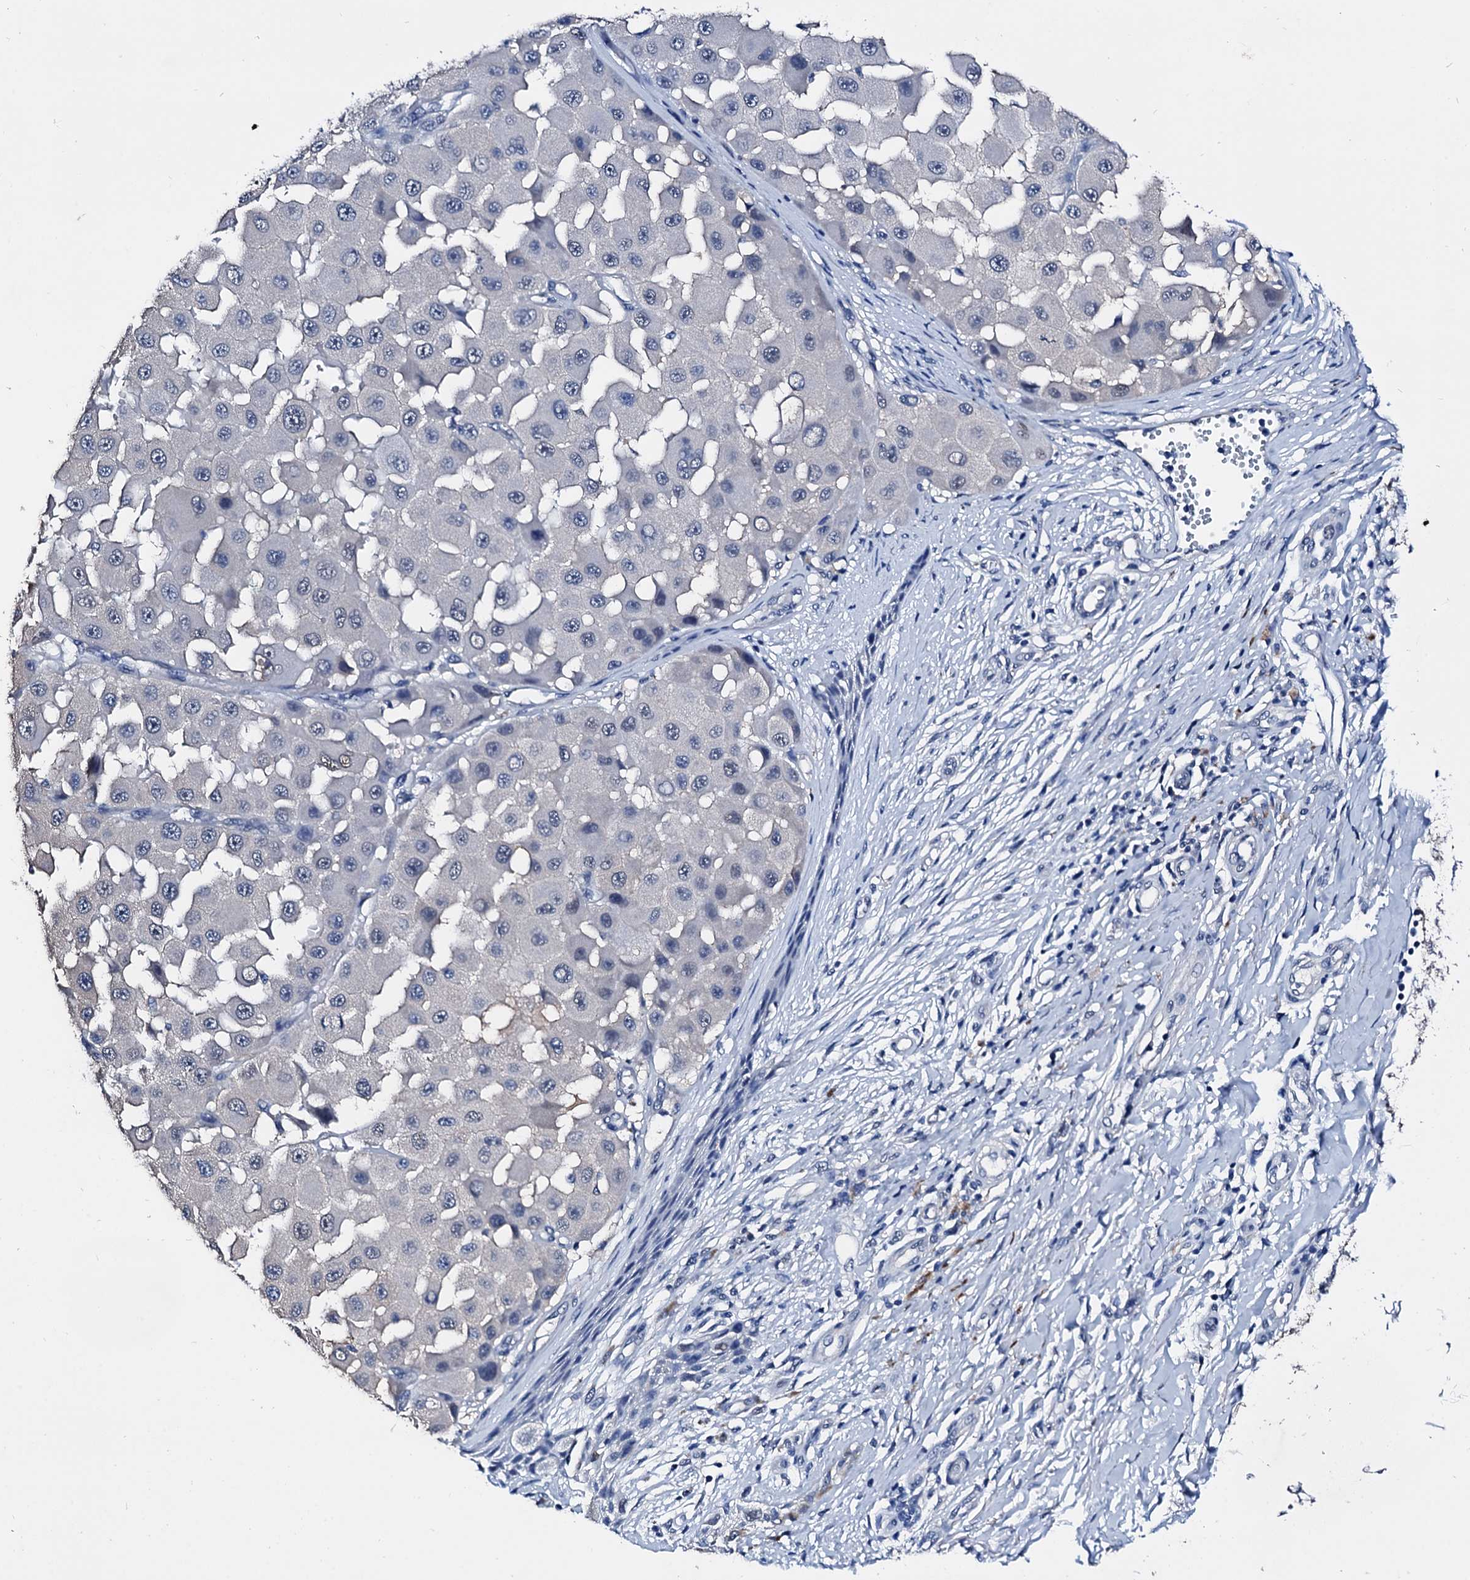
{"staining": {"intensity": "negative", "quantity": "none", "location": "none"}, "tissue": "melanoma", "cell_type": "Tumor cells", "image_type": "cancer", "snomed": [{"axis": "morphology", "description": "Malignant melanoma, NOS"}, {"axis": "topography", "description": "Skin"}], "caption": "DAB immunohistochemical staining of malignant melanoma exhibits no significant expression in tumor cells. (DAB (3,3'-diaminobenzidine) IHC, high magnification).", "gene": "CSN2", "patient": {"sex": "female", "age": 81}}